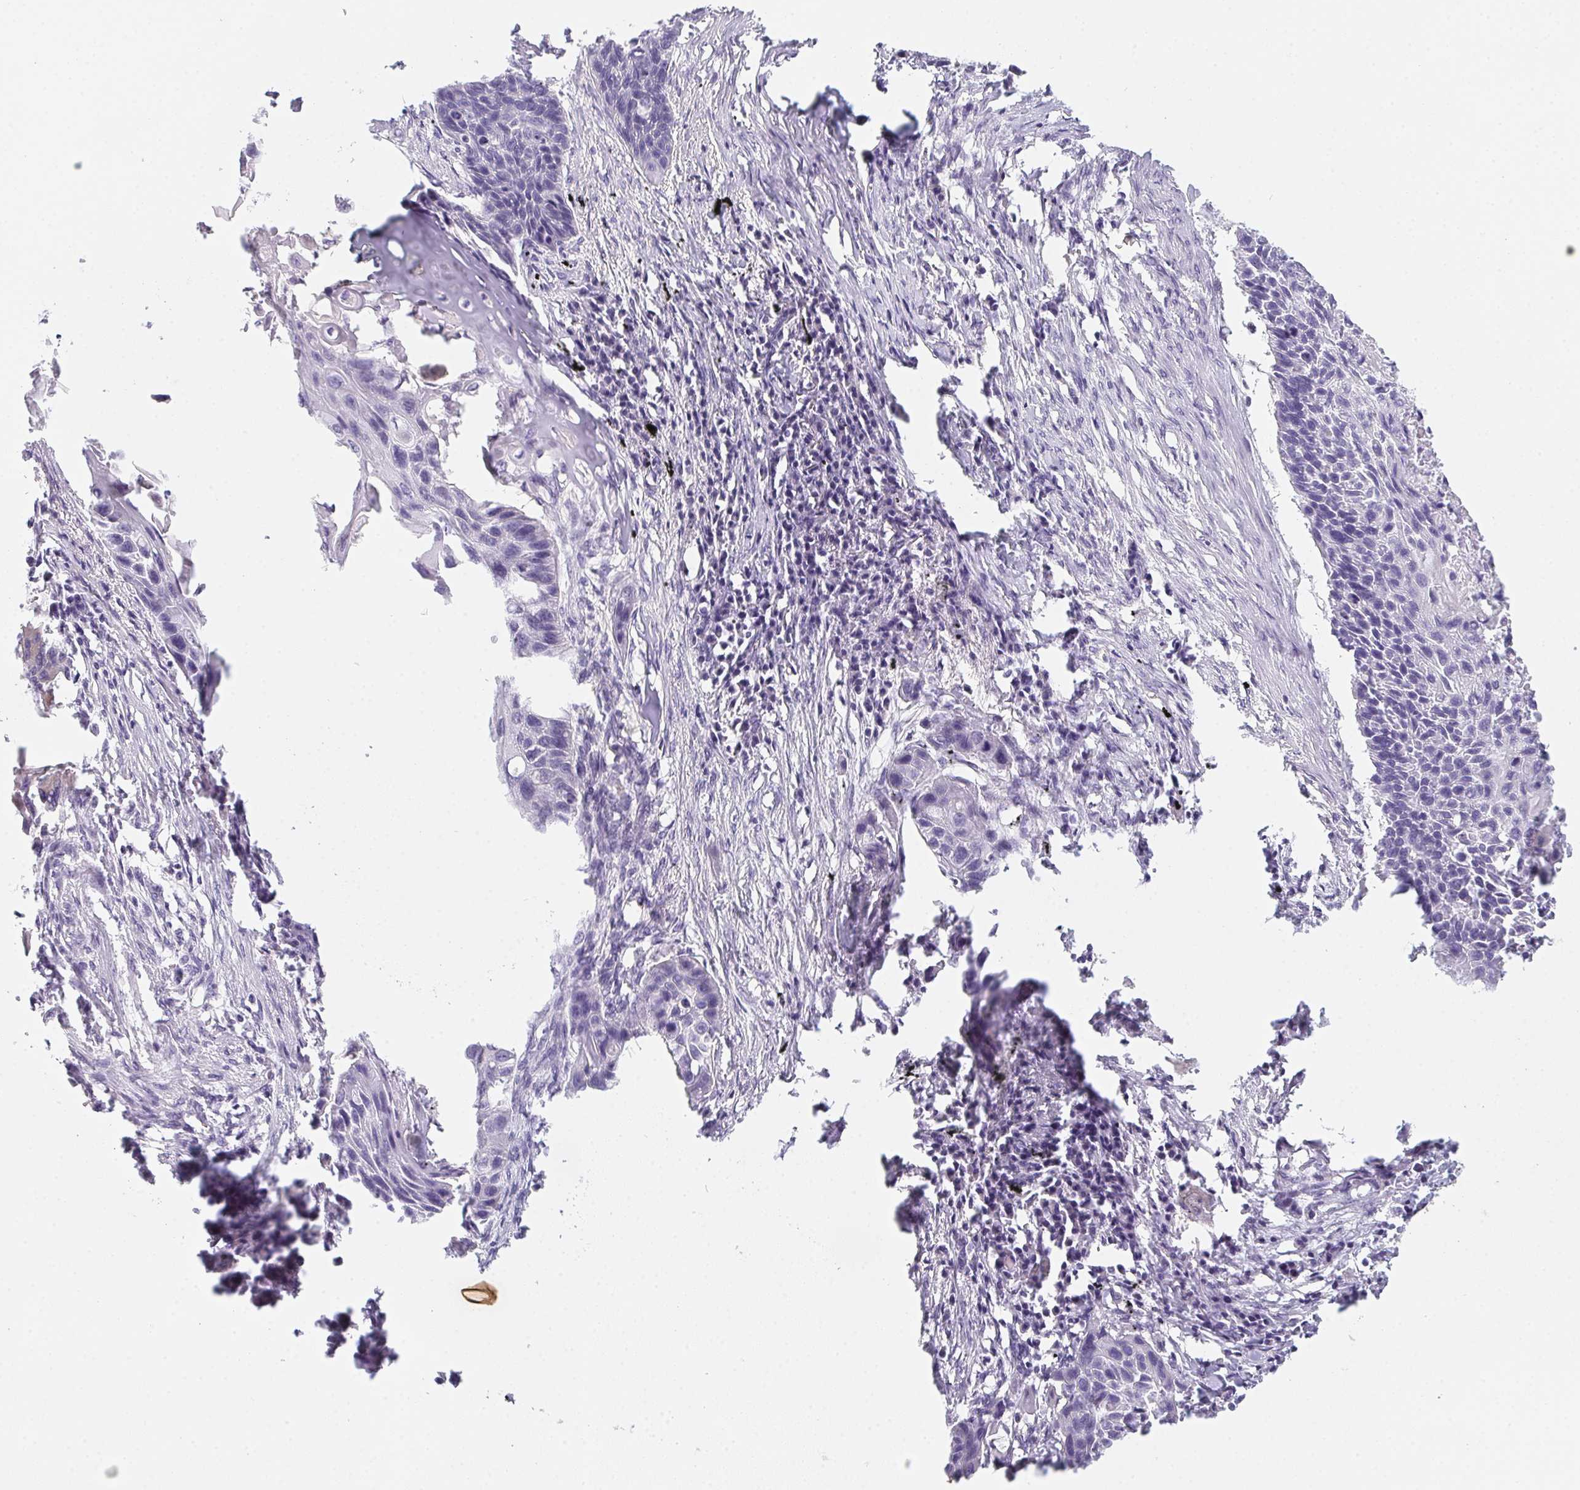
{"staining": {"intensity": "negative", "quantity": "none", "location": "none"}, "tissue": "lung cancer", "cell_type": "Tumor cells", "image_type": "cancer", "snomed": [{"axis": "morphology", "description": "Squamous cell carcinoma, NOS"}, {"axis": "topography", "description": "Lung"}], "caption": "The micrograph exhibits no staining of tumor cells in squamous cell carcinoma (lung).", "gene": "DCD", "patient": {"sex": "male", "age": 78}}